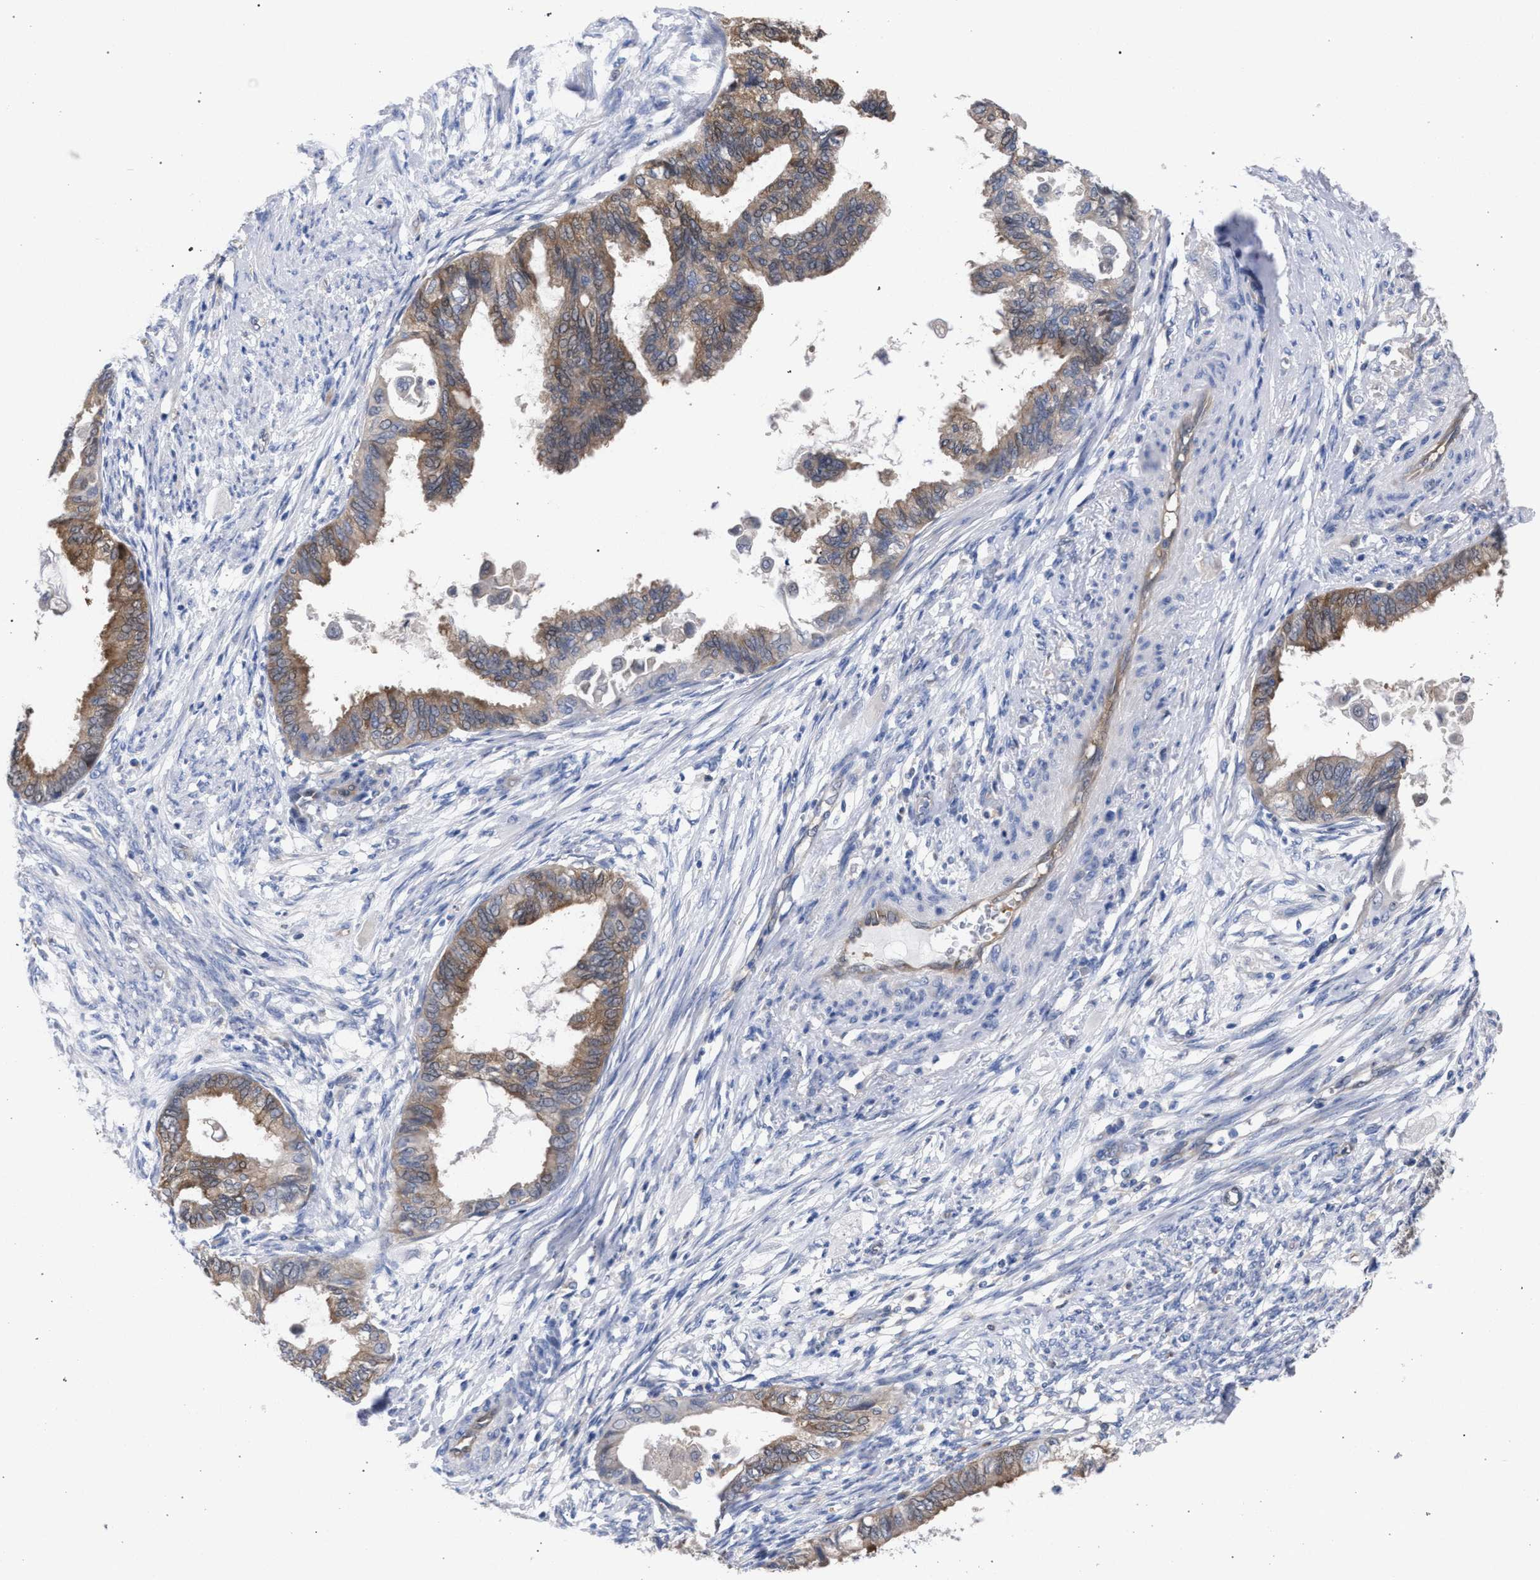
{"staining": {"intensity": "moderate", "quantity": ">75%", "location": "cytoplasmic/membranous"}, "tissue": "cervical cancer", "cell_type": "Tumor cells", "image_type": "cancer", "snomed": [{"axis": "morphology", "description": "Normal tissue, NOS"}, {"axis": "morphology", "description": "Adenocarcinoma, NOS"}, {"axis": "topography", "description": "Cervix"}, {"axis": "topography", "description": "Endometrium"}], "caption": "A brown stain labels moderate cytoplasmic/membranous expression of a protein in human cervical cancer tumor cells. Nuclei are stained in blue.", "gene": "GMPR", "patient": {"sex": "female", "age": 86}}